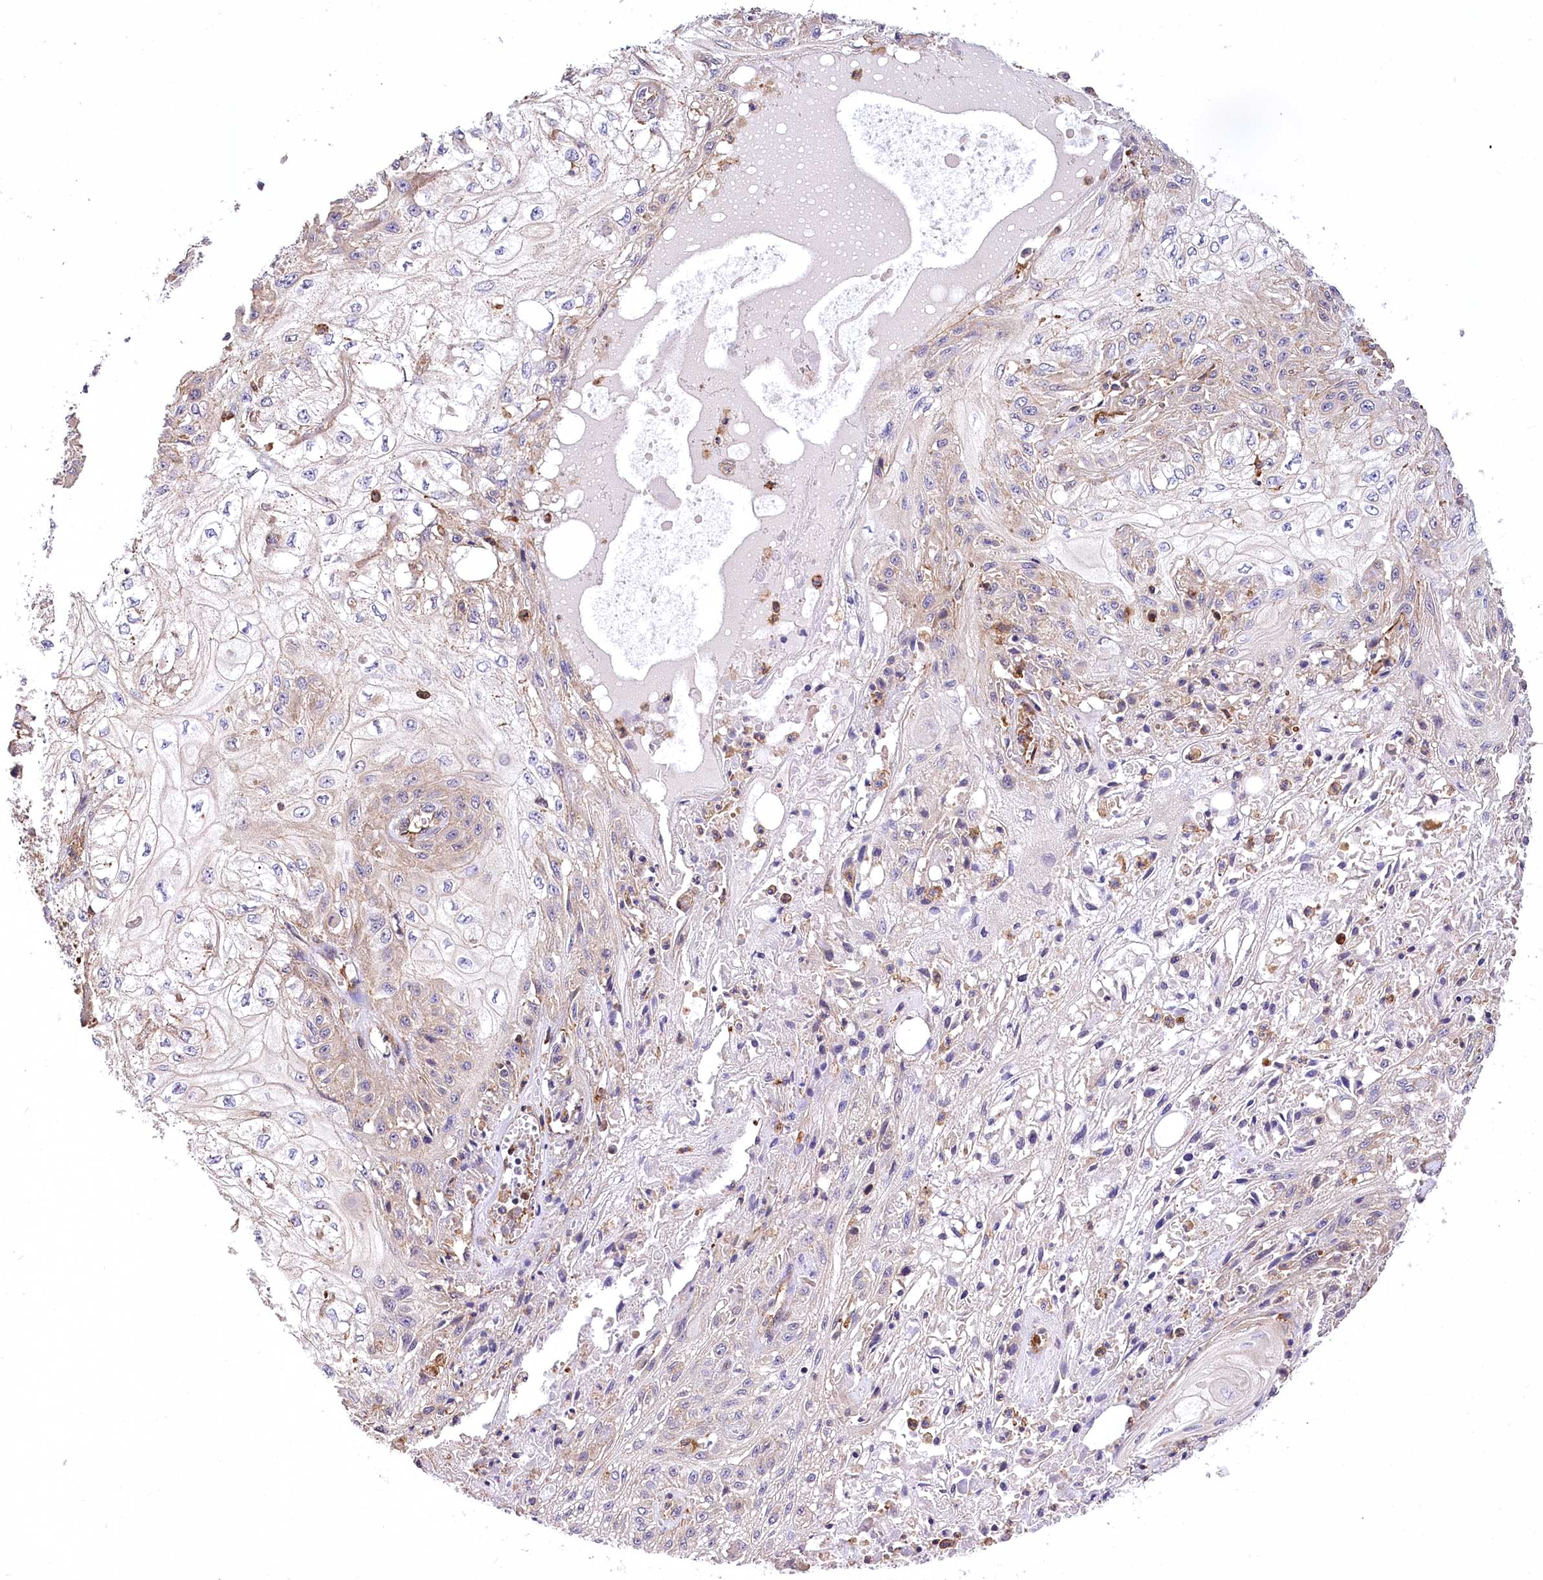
{"staining": {"intensity": "negative", "quantity": "none", "location": "none"}, "tissue": "skin cancer", "cell_type": "Tumor cells", "image_type": "cancer", "snomed": [{"axis": "morphology", "description": "Squamous cell carcinoma, NOS"}, {"axis": "morphology", "description": "Squamous cell carcinoma, metastatic, NOS"}, {"axis": "topography", "description": "Skin"}, {"axis": "topography", "description": "Lymph node"}], "caption": "Immunohistochemistry (IHC) micrograph of neoplastic tissue: human skin cancer (metastatic squamous cell carcinoma) stained with DAB (3,3'-diaminobenzidine) exhibits no significant protein positivity in tumor cells.", "gene": "DPP3", "patient": {"sex": "male", "age": 75}}